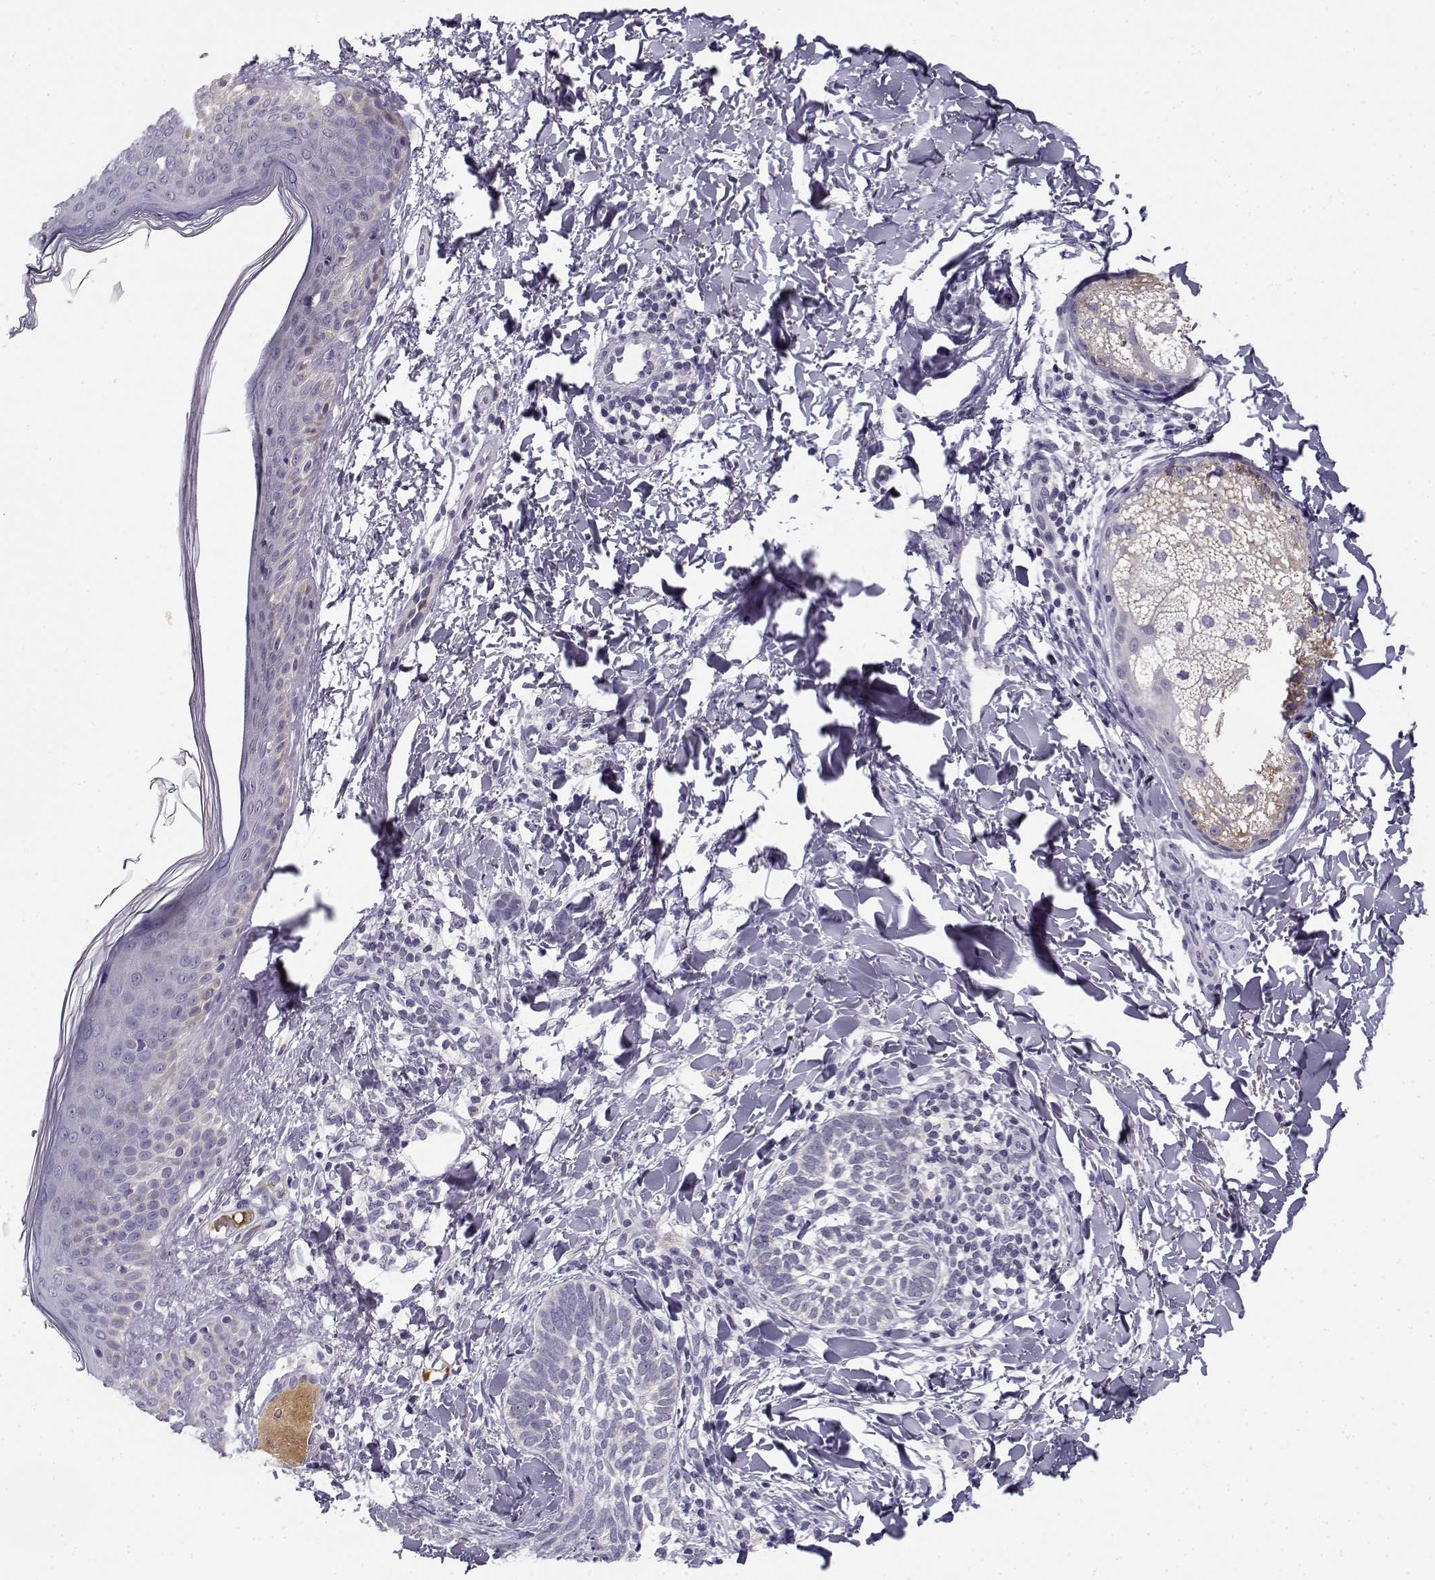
{"staining": {"intensity": "negative", "quantity": "none", "location": "none"}, "tissue": "skin cancer", "cell_type": "Tumor cells", "image_type": "cancer", "snomed": [{"axis": "morphology", "description": "Normal tissue, NOS"}, {"axis": "morphology", "description": "Basal cell carcinoma"}, {"axis": "topography", "description": "Skin"}], "caption": "This is an immunohistochemistry micrograph of basal cell carcinoma (skin). There is no expression in tumor cells.", "gene": "DDX25", "patient": {"sex": "male", "age": 46}}